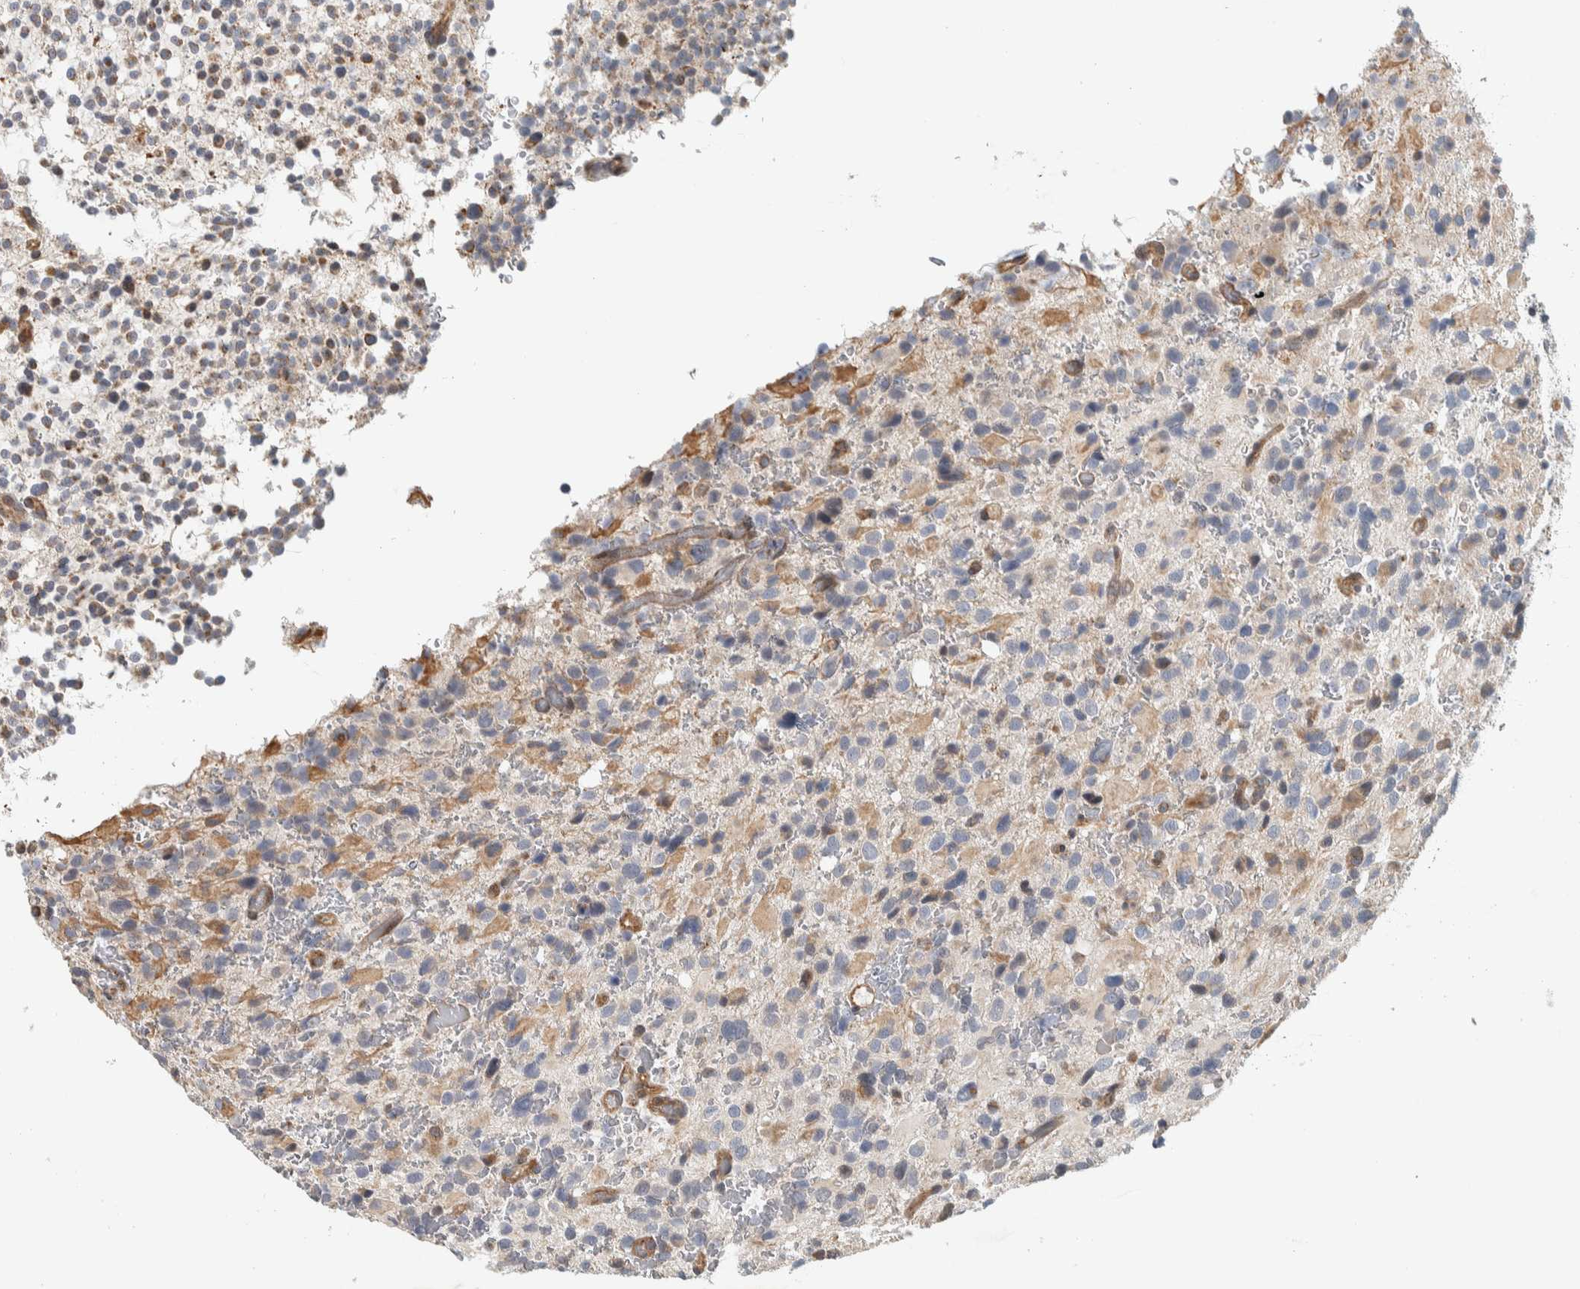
{"staining": {"intensity": "weak", "quantity": "25%-75%", "location": "cytoplasmic/membranous"}, "tissue": "glioma", "cell_type": "Tumor cells", "image_type": "cancer", "snomed": [{"axis": "morphology", "description": "Glioma, malignant, High grade"}, {"axis": "topography", "description": "Brain"}], "caption": "DAB immunohistochemical staining of glioma exhibits weak cytoplasmic/membranous protein expression in about 25%-75% of tumor cells. The staining is performed using DAB (3,3'-diaminobenzidine) brown chromogen to label protein expression. The nuclei are counter-stained blue using hematoxylin.", "gene": "AFP", "patient": {"sex": "male", "age": 48}}